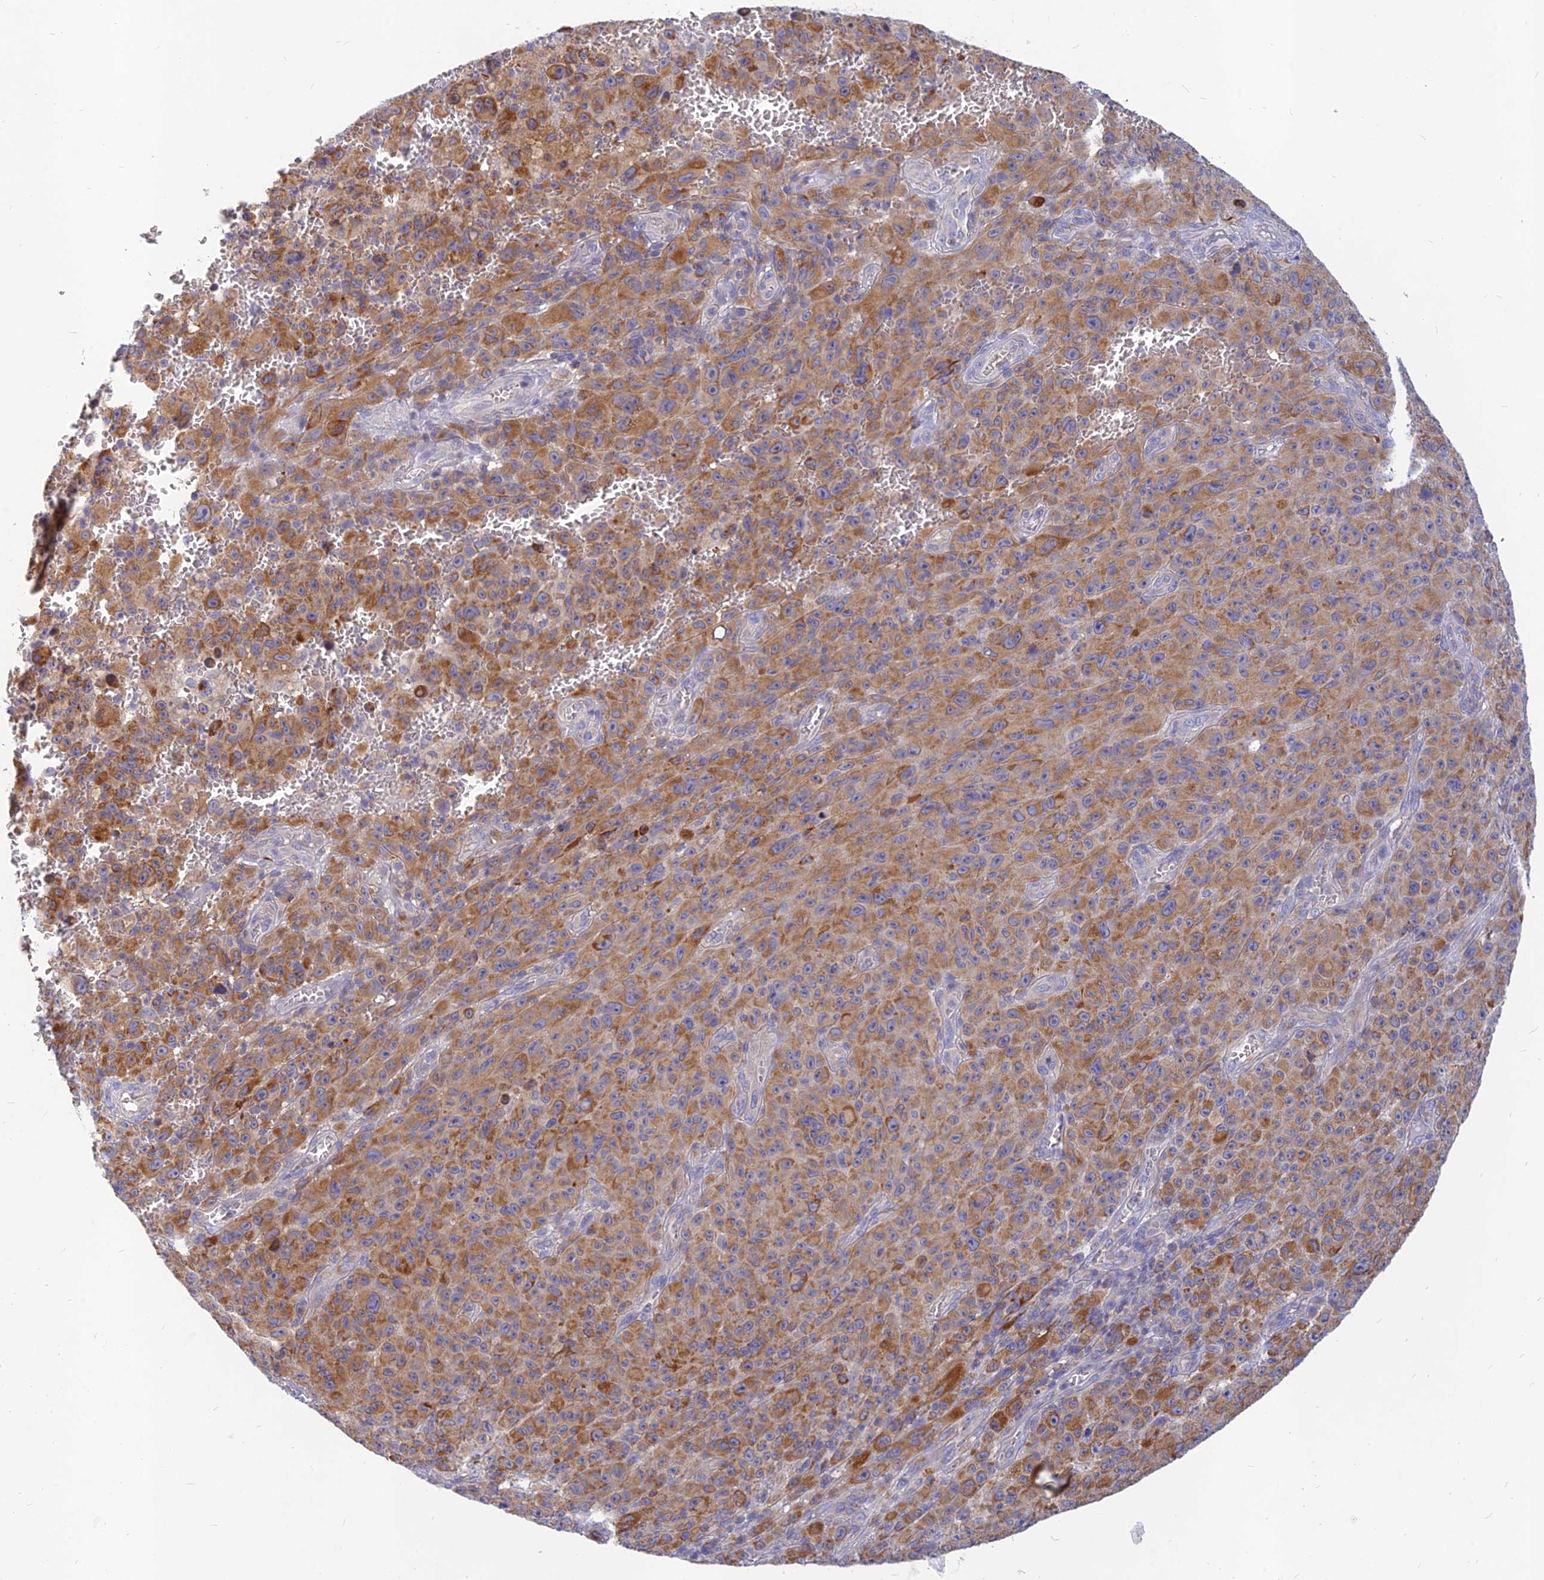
{"staining": {"intensity": "moderate", "quantity": ">75%", "location": "cytoplasmic/membranous"}, "tissue": "melanoma", "cell_type": "Tumor cells", "image_type": "cancer", "snomed": [{"axis": "morphology", "description": "Malignant melanoma, NOS"}, {"axis": "topography", "description": "Skin"}], "caption": "A micrograph of melanoma stained for a protein demonstrates moderate cytoplasmic/membranous brown staining in tumor cells. (DAB IHC, brown staining for protein, blue staining for nuclei).", "gene": "CACNA1B", "patient": {"sex": "female", "age": 82}}